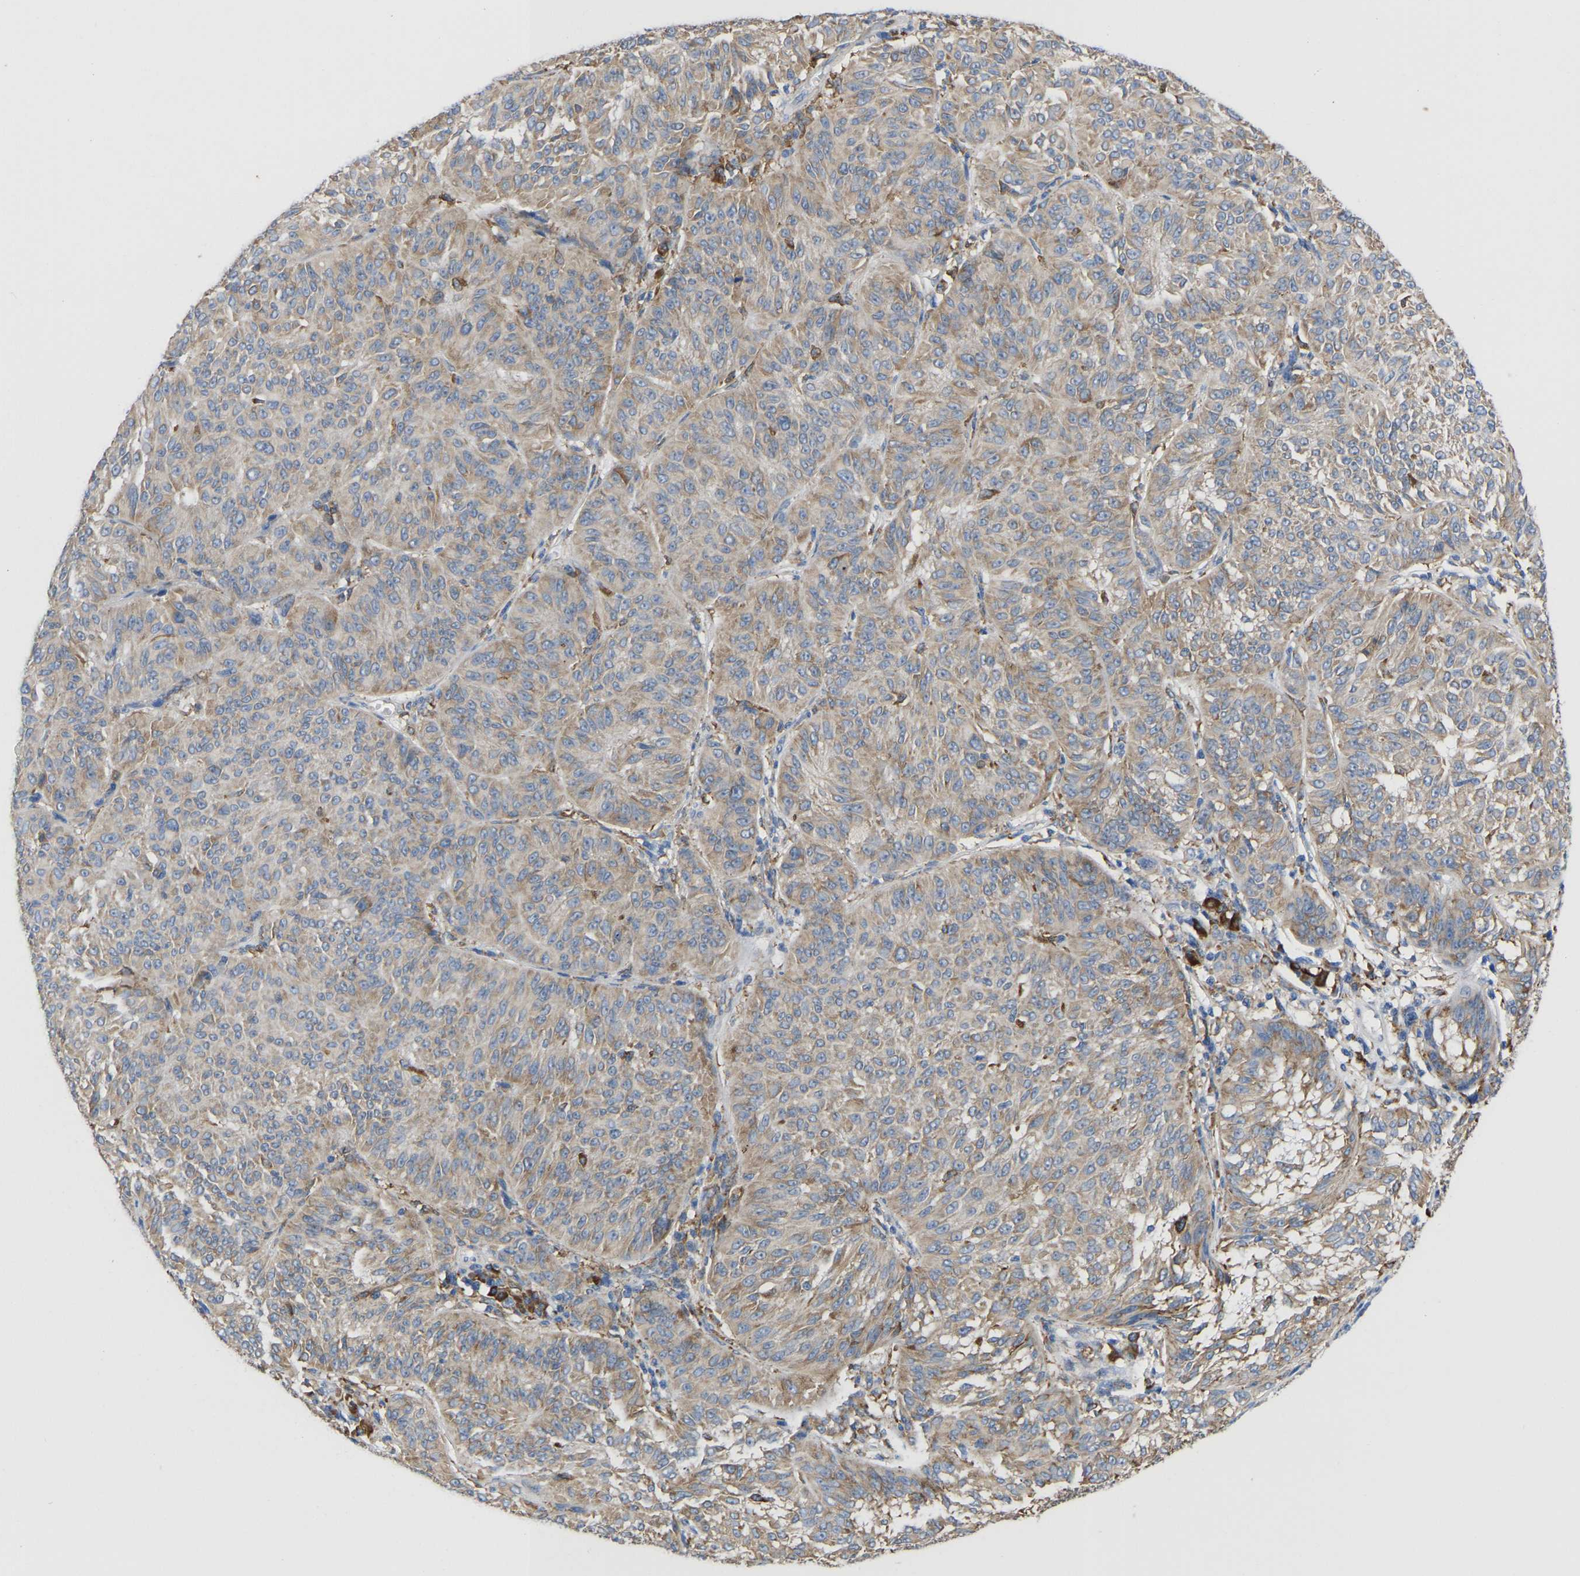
{"staining": {"intensity": "weak", "quantity": ">75%", "location": "cytoplasmic/membranous"}, "tissue": "melanoma", "cell_type": "Tumor cells", "image_type": "cancer", "snomed": [{"axis": "morphology", "description": "Malignant melanoma, NOS"}, {"axis": "topography", "description": "Skin"}], "caption": "Immunohistochemical staining of human malignant melanoma demonstrates weak cytoplasmic/membranous protein positivity in approximately >75% of tumor cells.", "gene": "P4HB", "patient": {"sex": "female", "age": 72}}